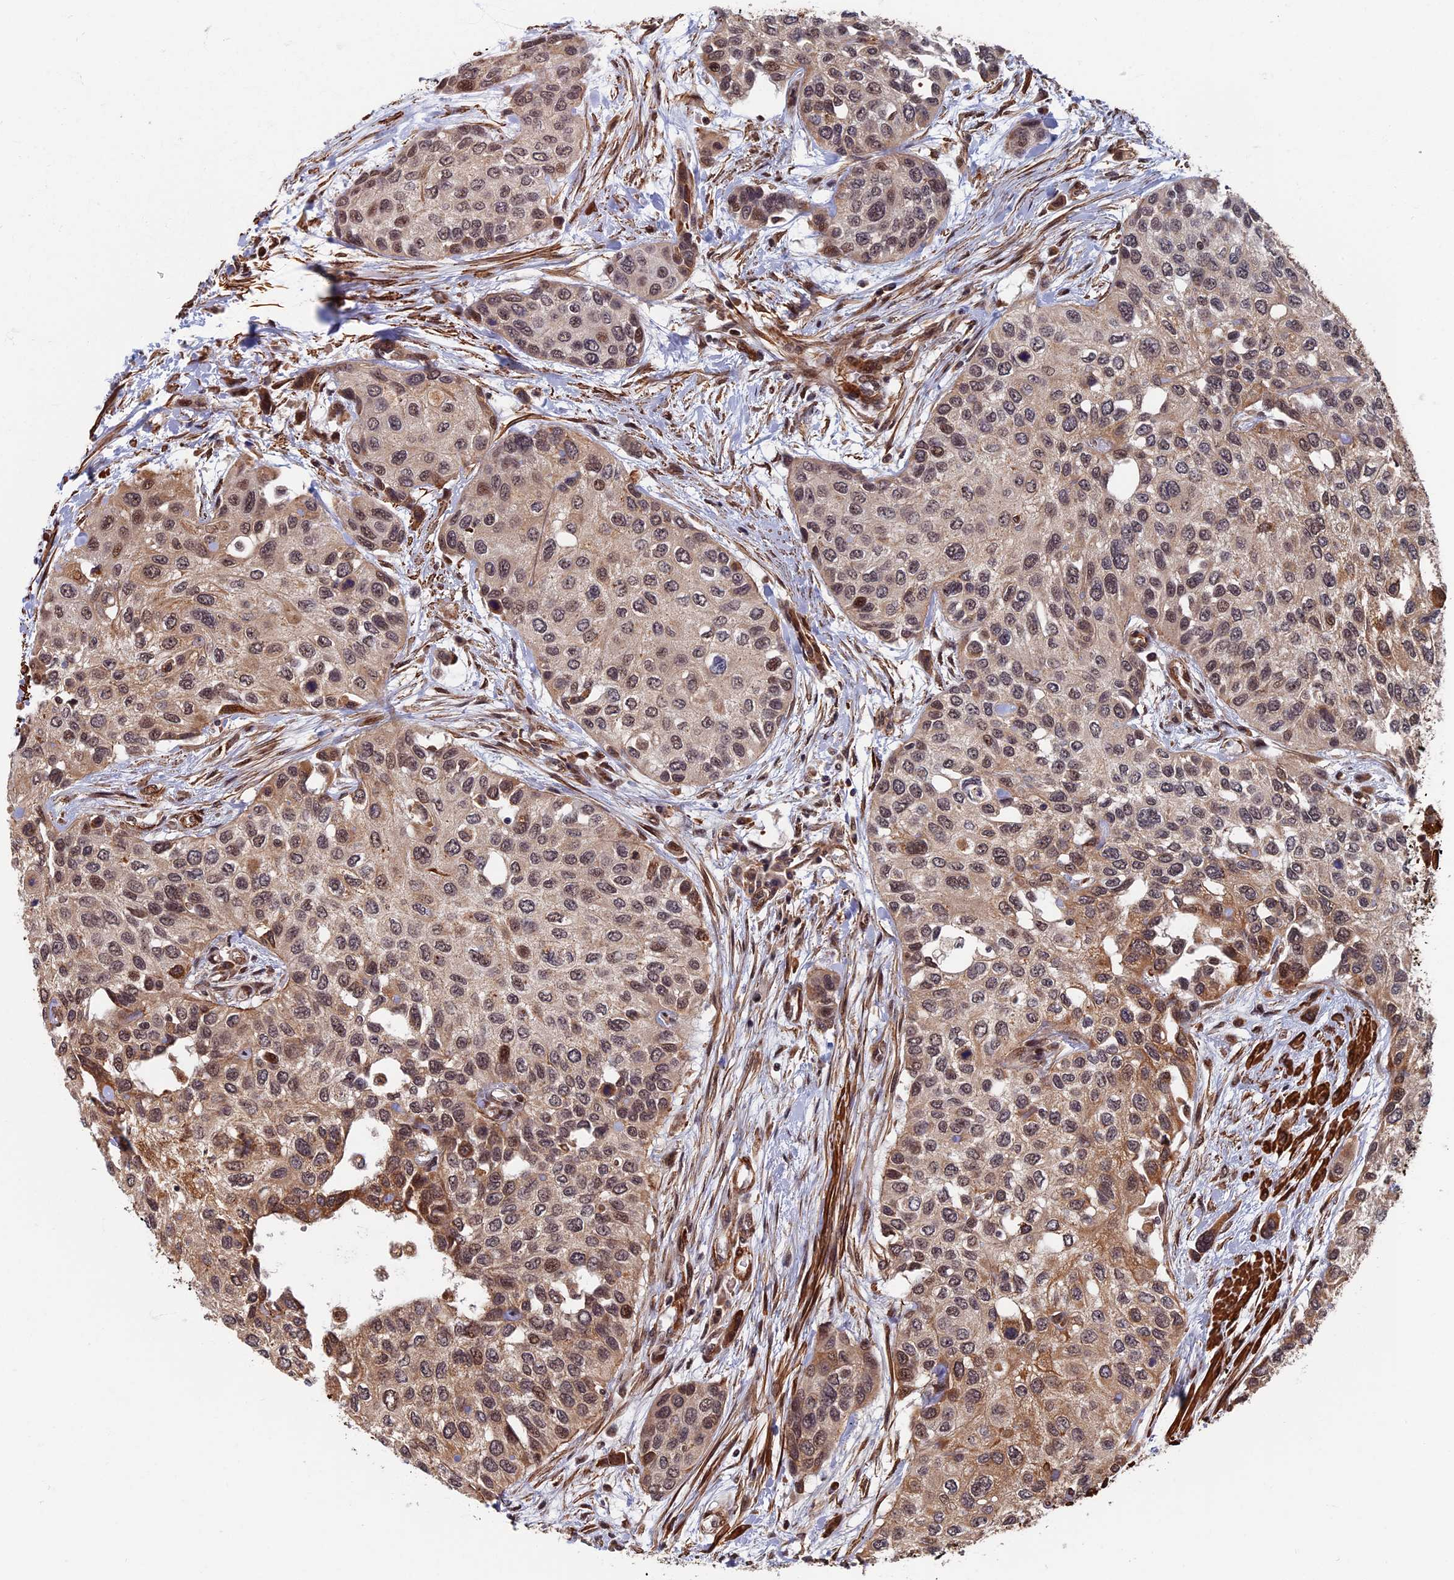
{"staining": {"intensity": "moderate", "quantity": ">75%", "location": "cytoplasmic/membranous,nuclear"}, "tissue": "urothelial cancer", "cell_type": "Tumor cells", "image_type": "cancer", "snomed": [{"axis": "morphology", "description": "Normal tissue, NOS"}, {"axis": "morphology", "description": "Urothelial carcinoma, High grade"}, {"axis": "topography", "description": "Vascular tissue"}, {"axis": "topography", "description": "Urinary bladder"}], "caption": "Immunohistochemistry photomicrograph of urothelial cancer stained for a protein (brown), which reveals medium levels of moderate cytoplasmic/membranous and nuclear staining in about >75% of tumor cells.", "gene": "CTDP1", "patient": {"sex": "female", "age": 56}}